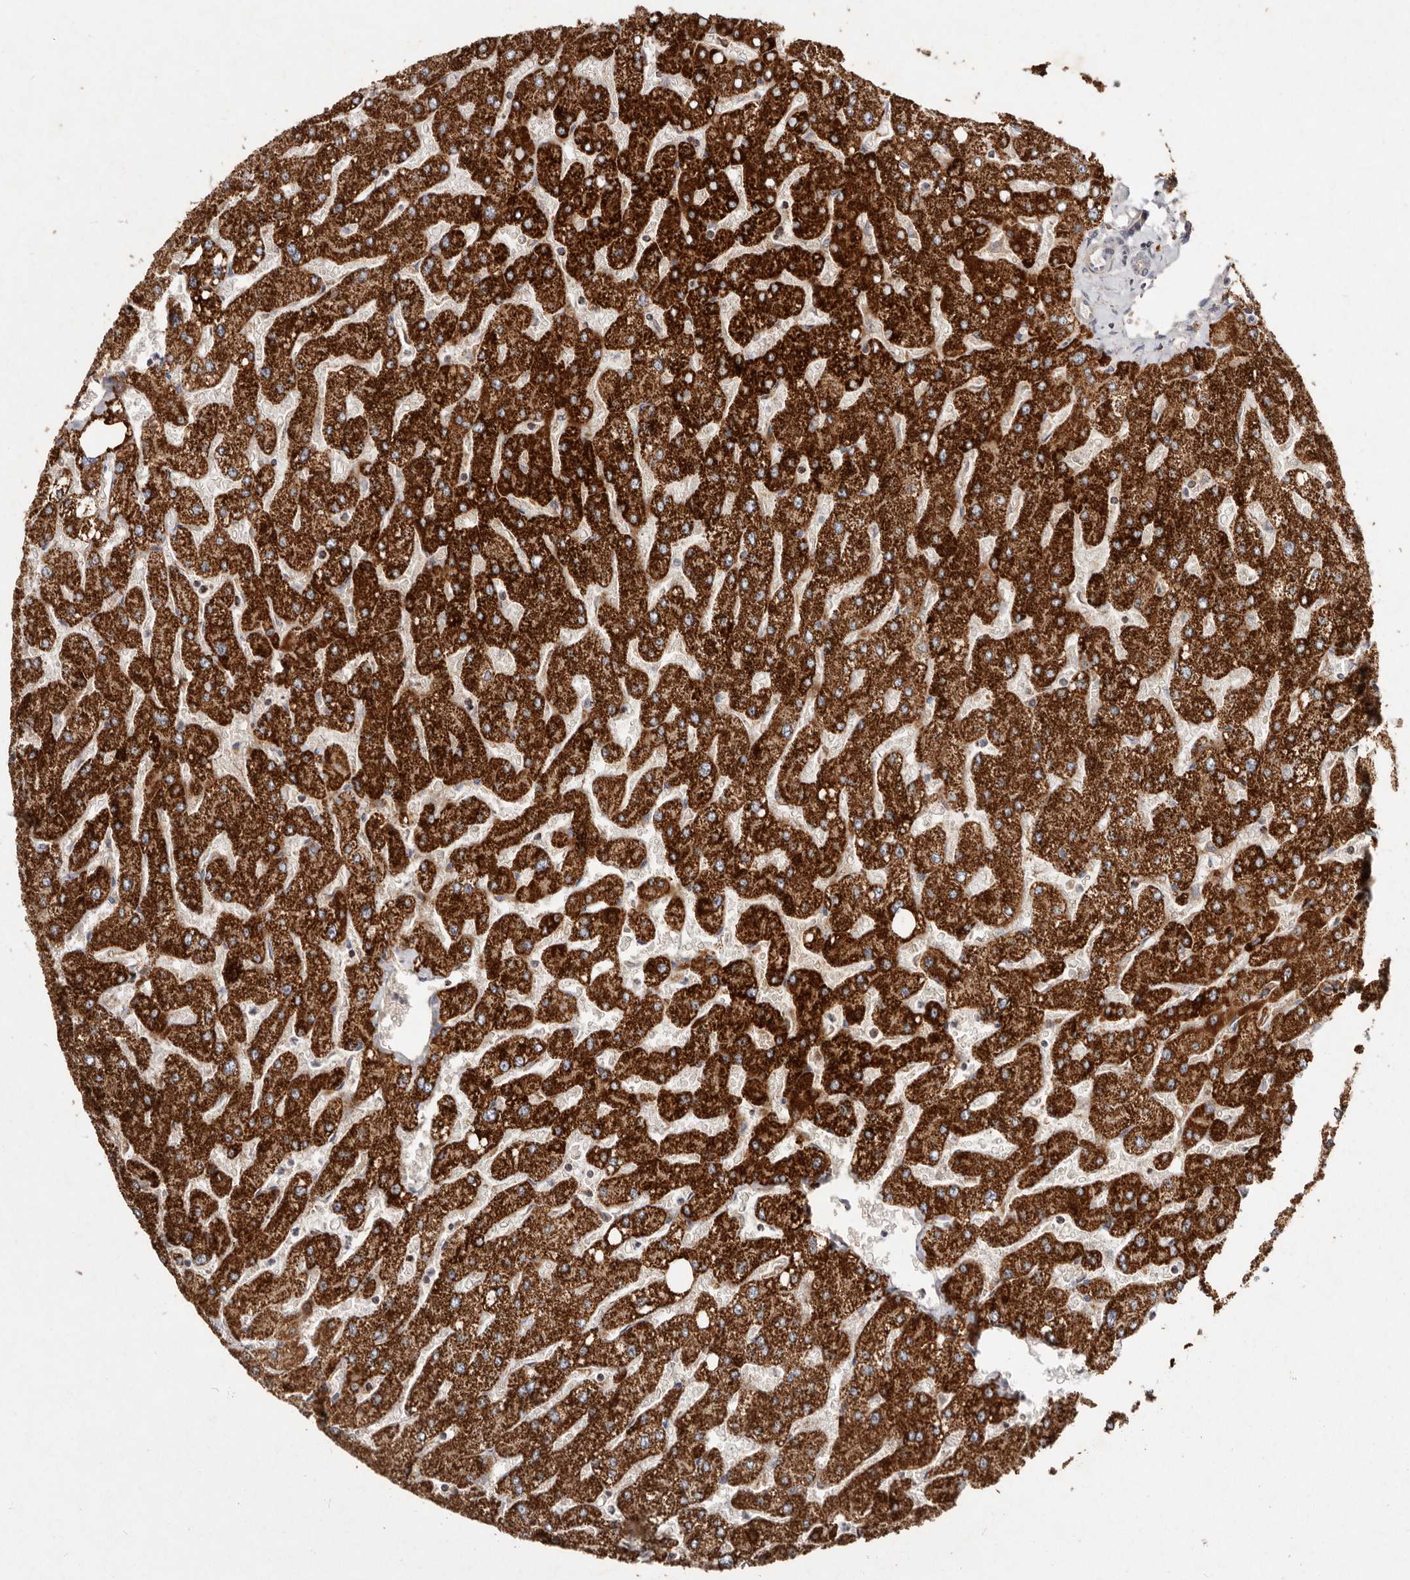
{"staining": {"intensity": "weak", "quantity": "<25%", "location": "cytoplasmic/membranous"}, "tissue": "liver", "cell_type": "Cholangiocytes", "image_type": "normal", "snomed": [{"axis": "morphology", "description": "Normal tissue, NOS"}, {"axis": "topography", "description": "Liver"}], "caption": "Immunohistochemistry micrograph of benign liver: liver stained with DAB (3,3'-diaminobenzidine) reveals no significant protein expression in cholangiocytes.", "gene": "SLC25A20", "patient": {"sex": "male", "age": 55}}